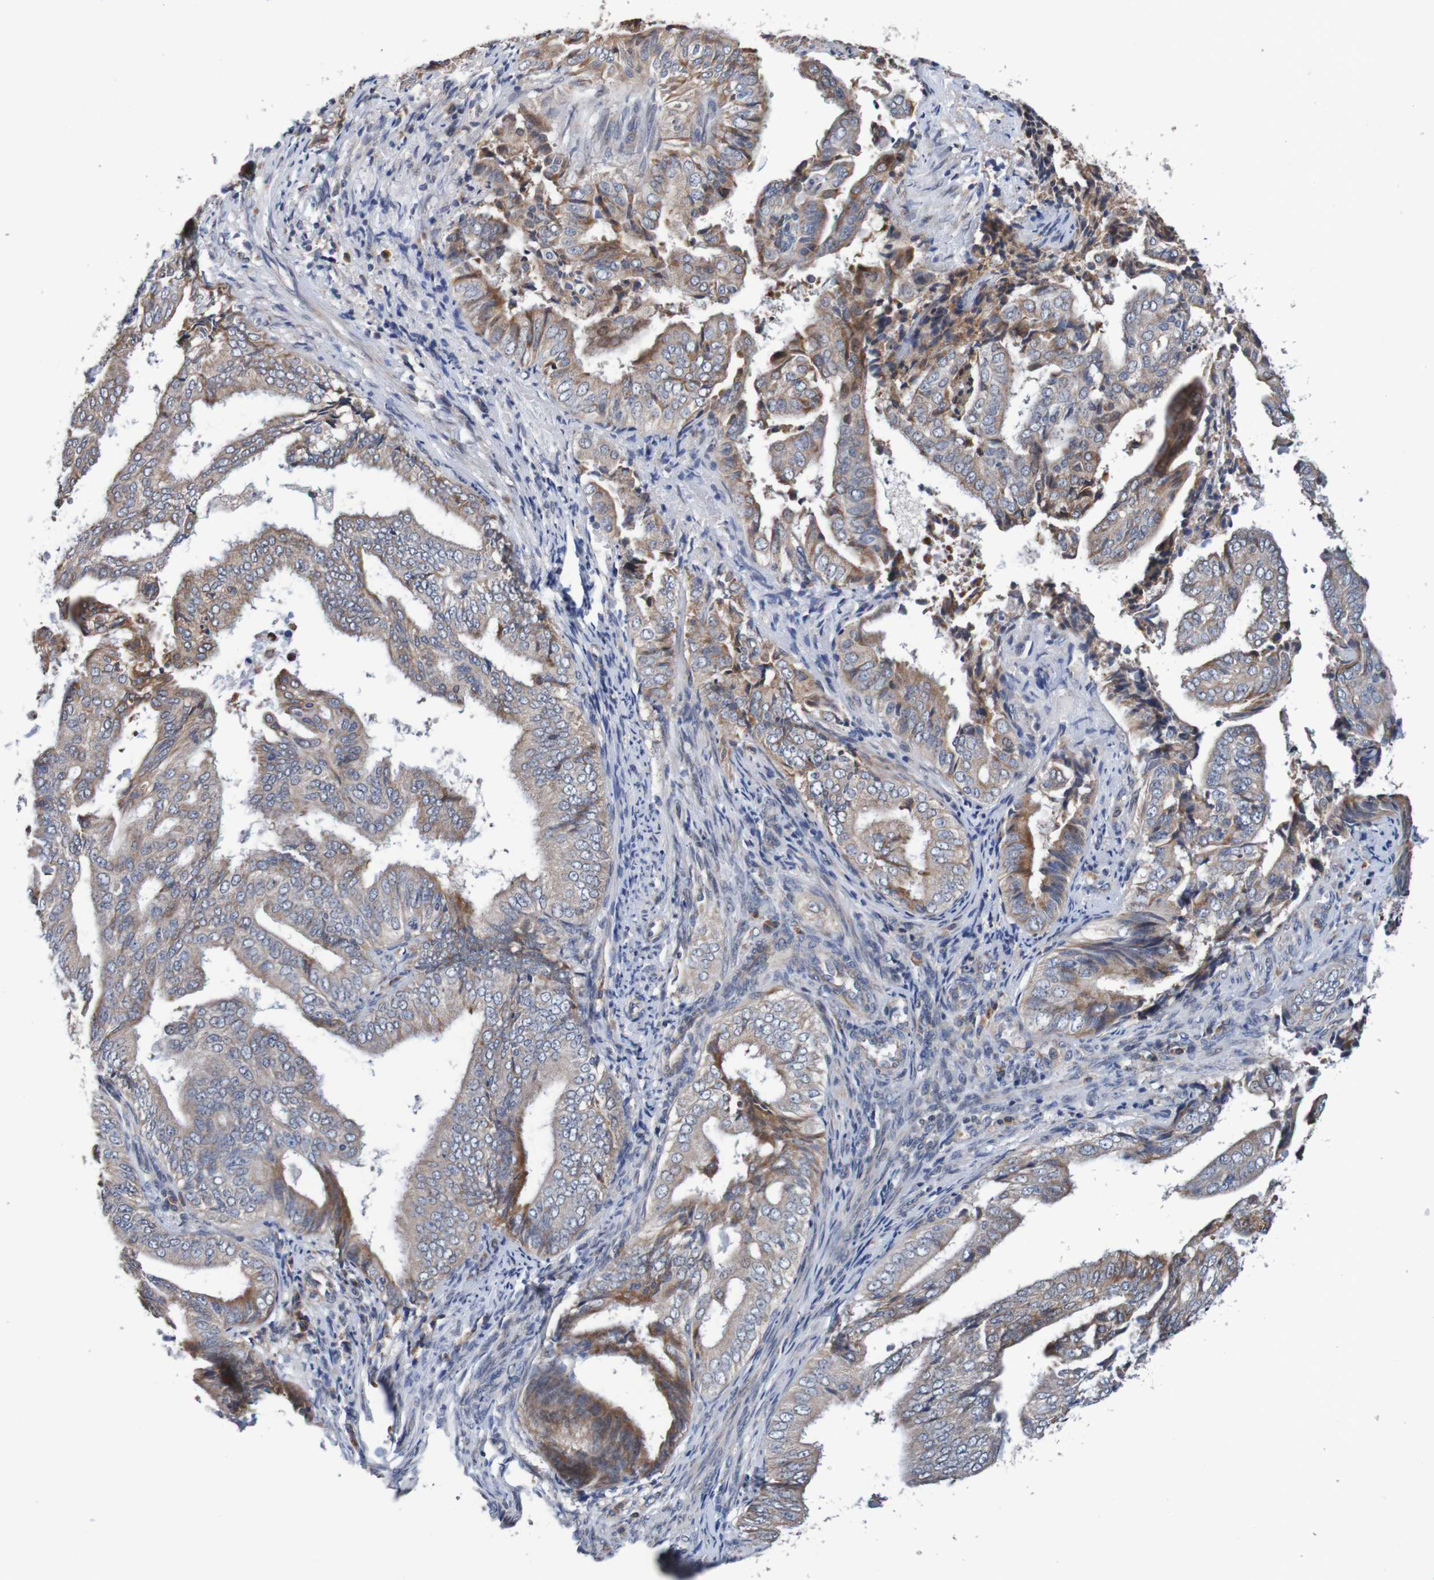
{"staining": {"intensity": "moderate", "quantity": "25%-75%", "location": "cytoplasmic/membranous"}, "tissue": "endometrial cancer", "cell_type": "Tumor cells", "image_type": "cancer", "snomed": [{"axis": "morphology", "description": "Adenocarcinoma, NOS"}, {"axis": "topography", "description": "Endometrium"}], "caption": "This histopathology image demonstrates endometrial cancer stained with immunohistochemistry (IHC) to label a protein in brown. The cytoplasmic/membranous of tumor cells show moderate positivity for the protein. Nuclei are counter-stained blue.", "gene": "FIBP", "patient": {"sex": "female", "age": 58}}